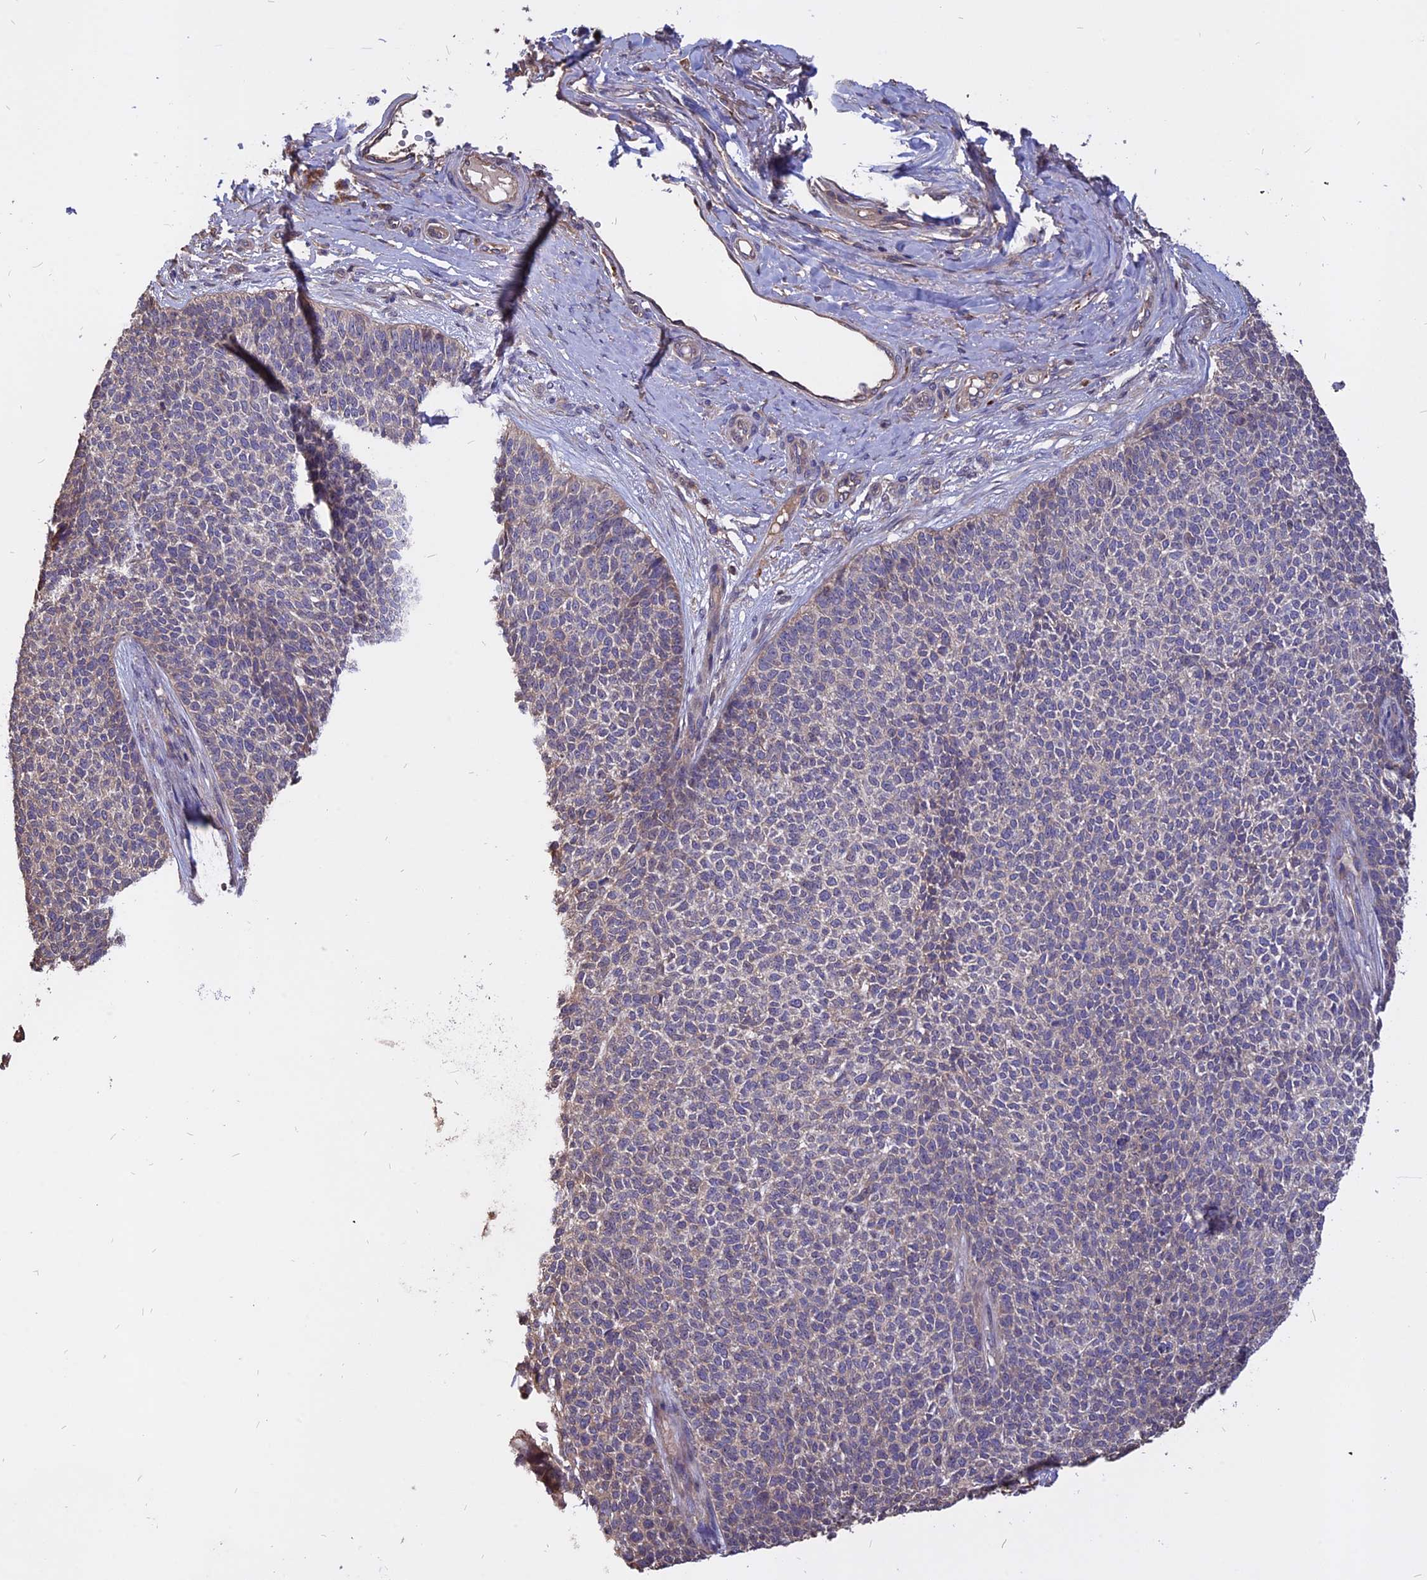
{"staining": {"intensity": "negative", "quantity": "none", "location": "none"}, "tissue": "skin cancer", "cell_type": "Tumor cells", "image_type": "cancer", "snomed": [{"axis": "morphology", "description": "Basal cell carcinoma"}, {"axis": "topography", "description": "Skin"}], "caption": "High power microscopy photomicrograph of an immunohistochemistry image of skin basal cell carcinoma, revealing no significant positivity in tumor cells.", "gene": "CARMIL2", "patient": {"sex": "female", "age": 84}}